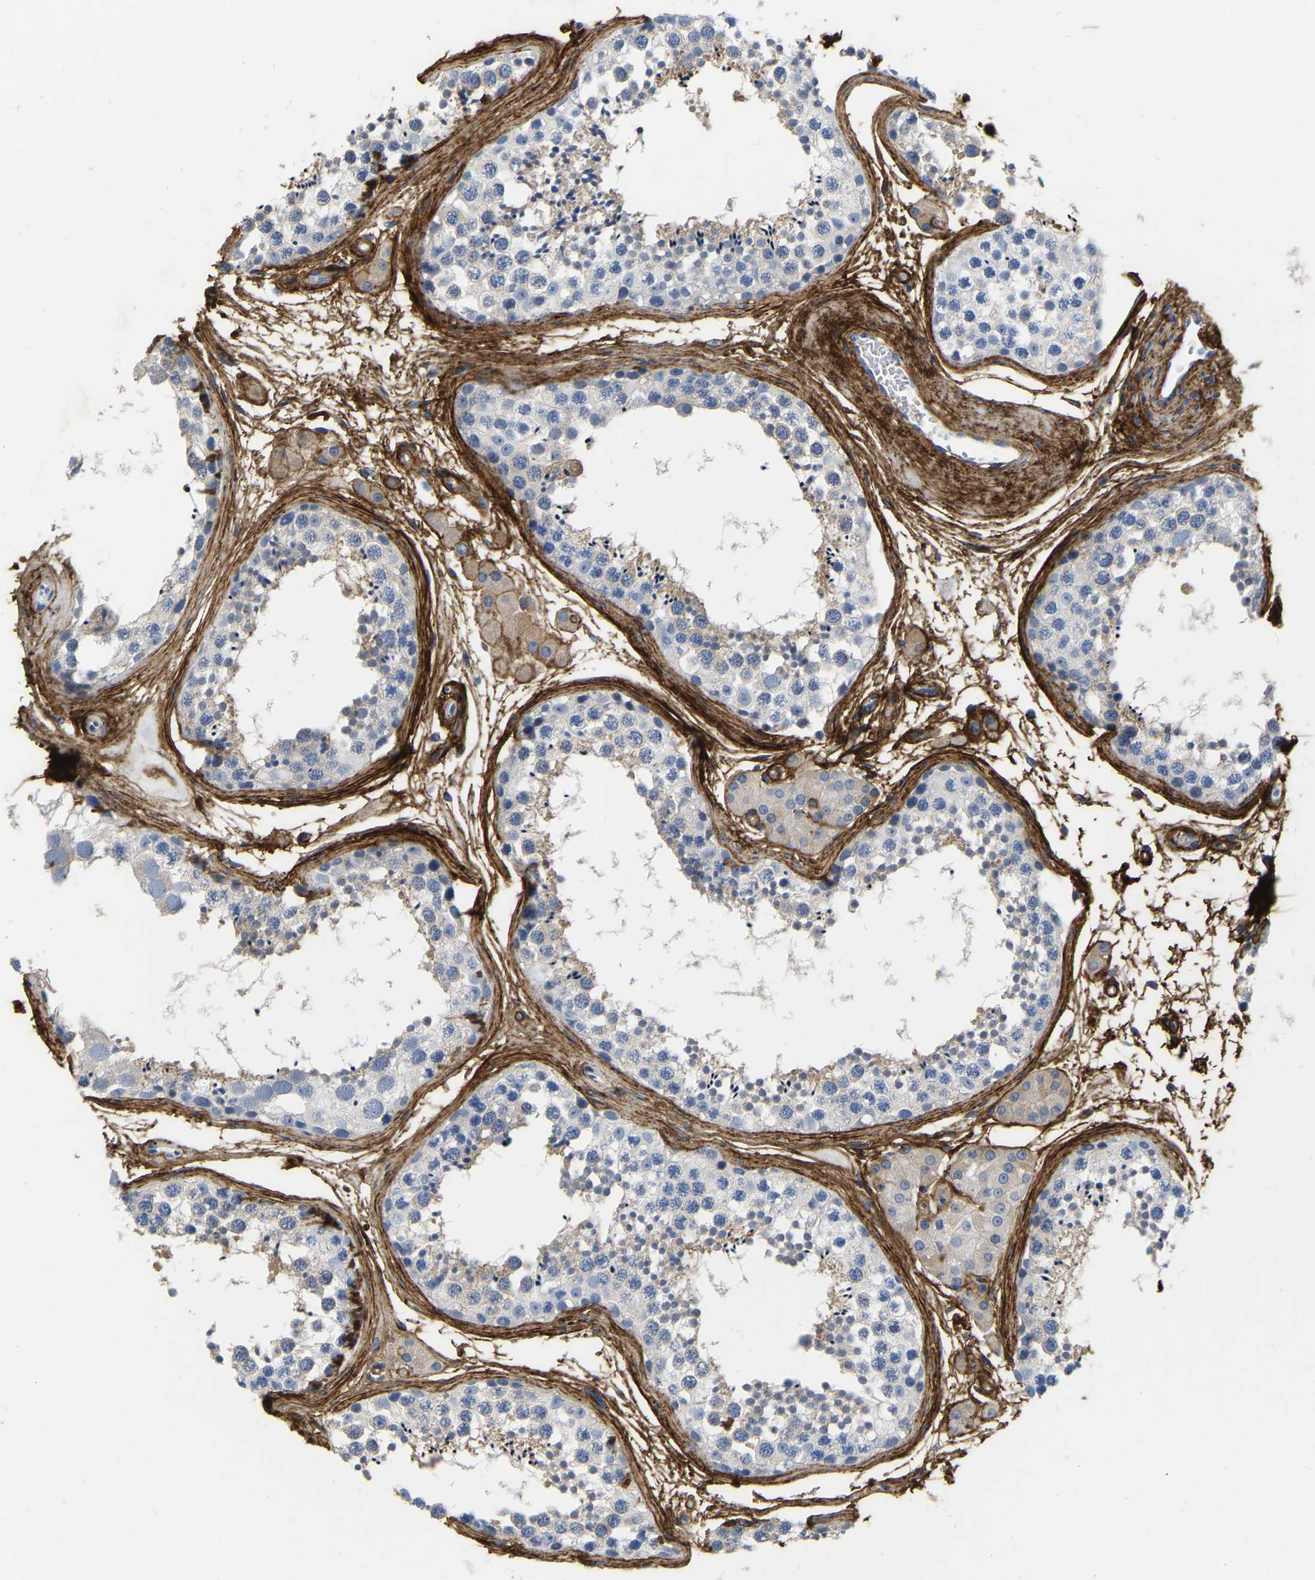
{"staining": {"intensity": "negative", "quantity": "none", "location": "none"}, "tissue": "testis", "cell_type": "Cells in seminiferous ducts", "image_type": "normal", "snomed": [{"axis": "morphology", "description": "Normal tissue, NOS"}, {"axis": "topography", "description": "Testis"}], "caption": "A high-resolution micrograph shows immunohistochemistry staining of unremarkable testis, which exhibits no significant expression in cells in seminiferous ducts.", "gene": "COL6A1", "patient": {"sex": "male", "age": 56}}